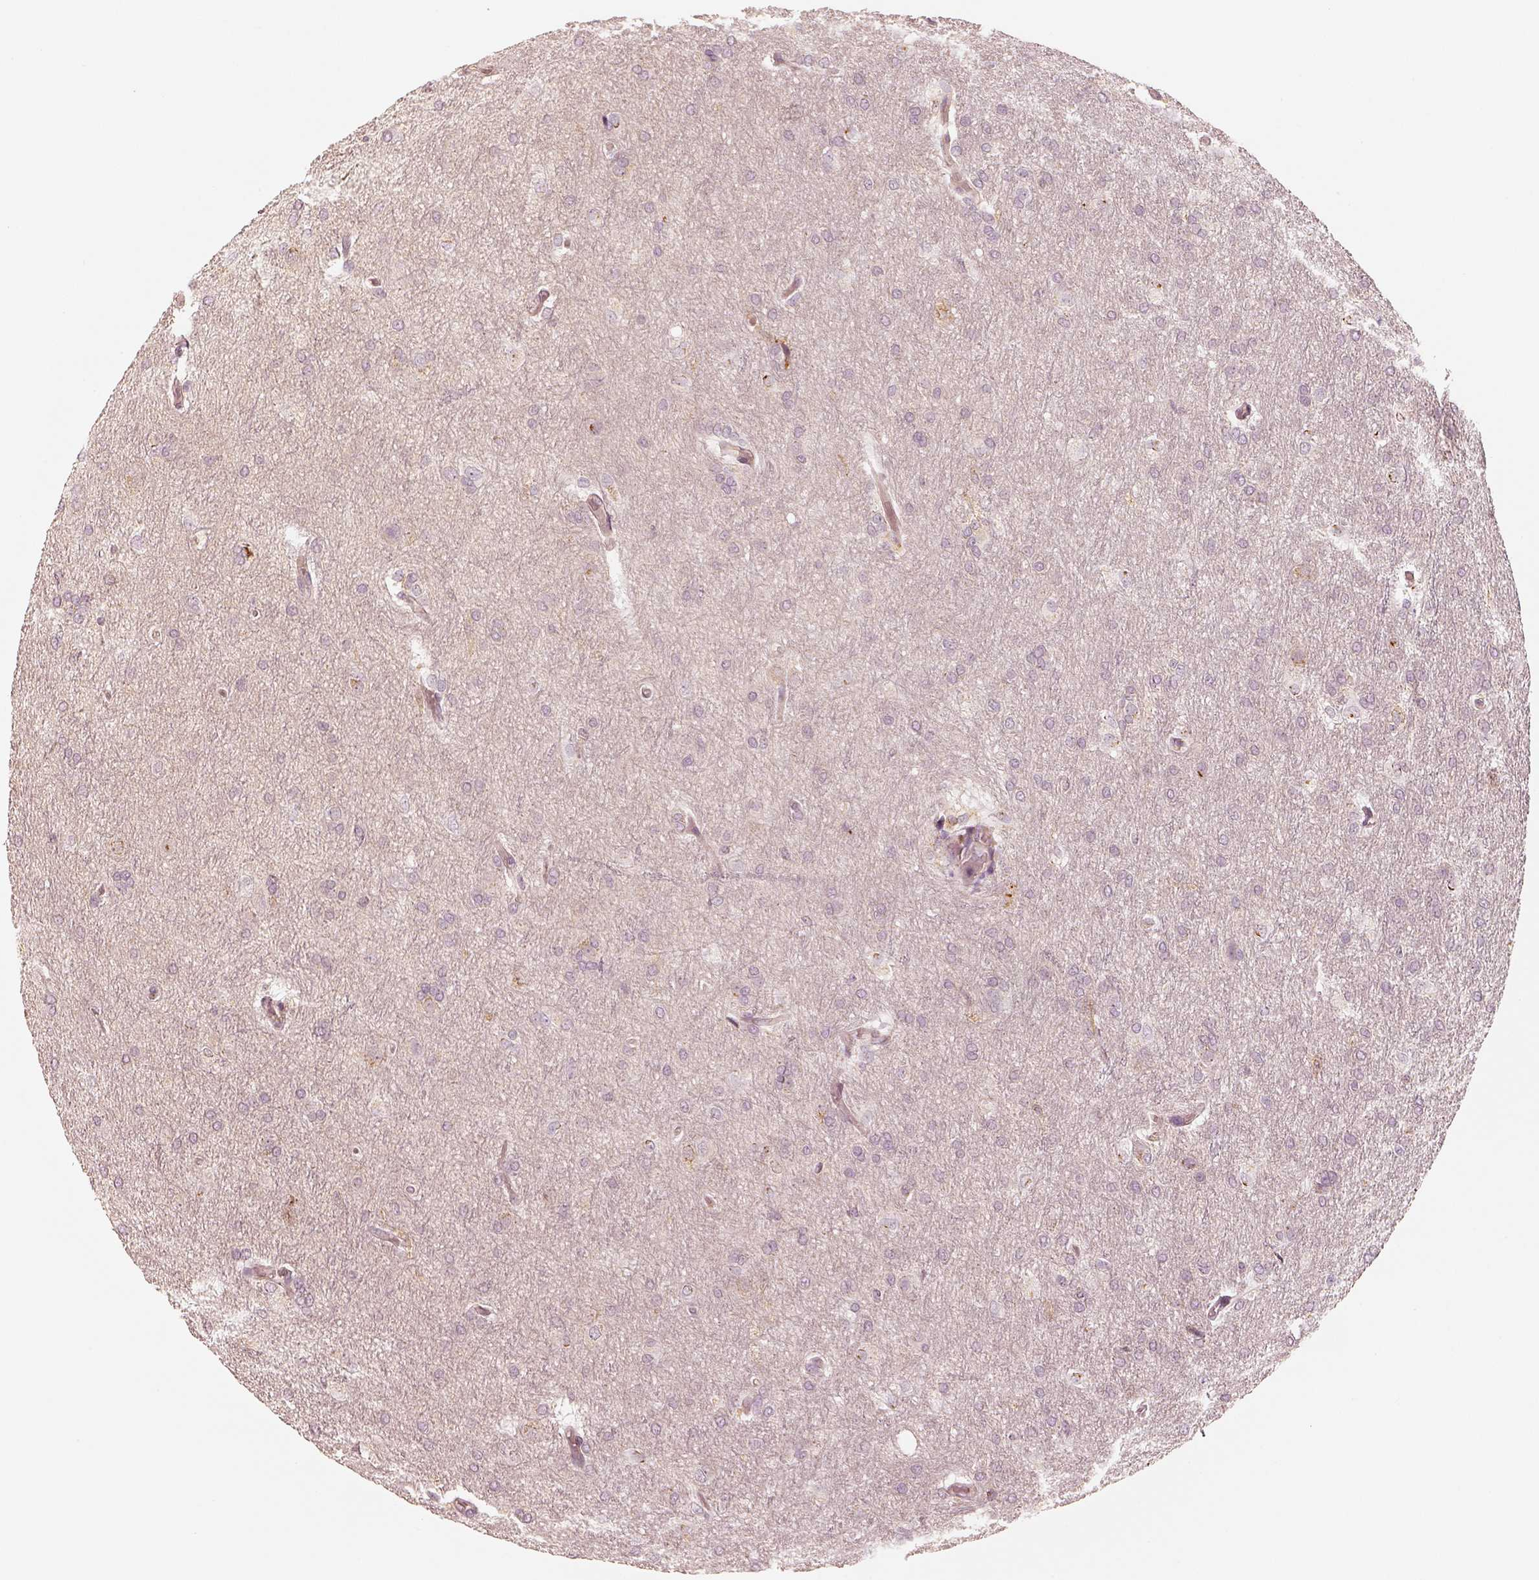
{"staining": {"intensity": "negative", "quantity": "none", "location": "none"}, "tissue": "glioma", "cell_type": "Tumor cells", "image_type": "cancer", "snomed": [{"axis": "morphology", "description": "Glioma, malignant, High grade"}, {"axis": "topography", "description": "Brain"}], "caption": "This photomicrograph is of malignant high-grade glioma stained with immunohistochemistry (IHC) to label a protein in brown with the nuclei are counter-stained blue. There is no positivity in tumor cells.", "gene": "GORASP2", "patient": {"sex": "male", "age": 68}}